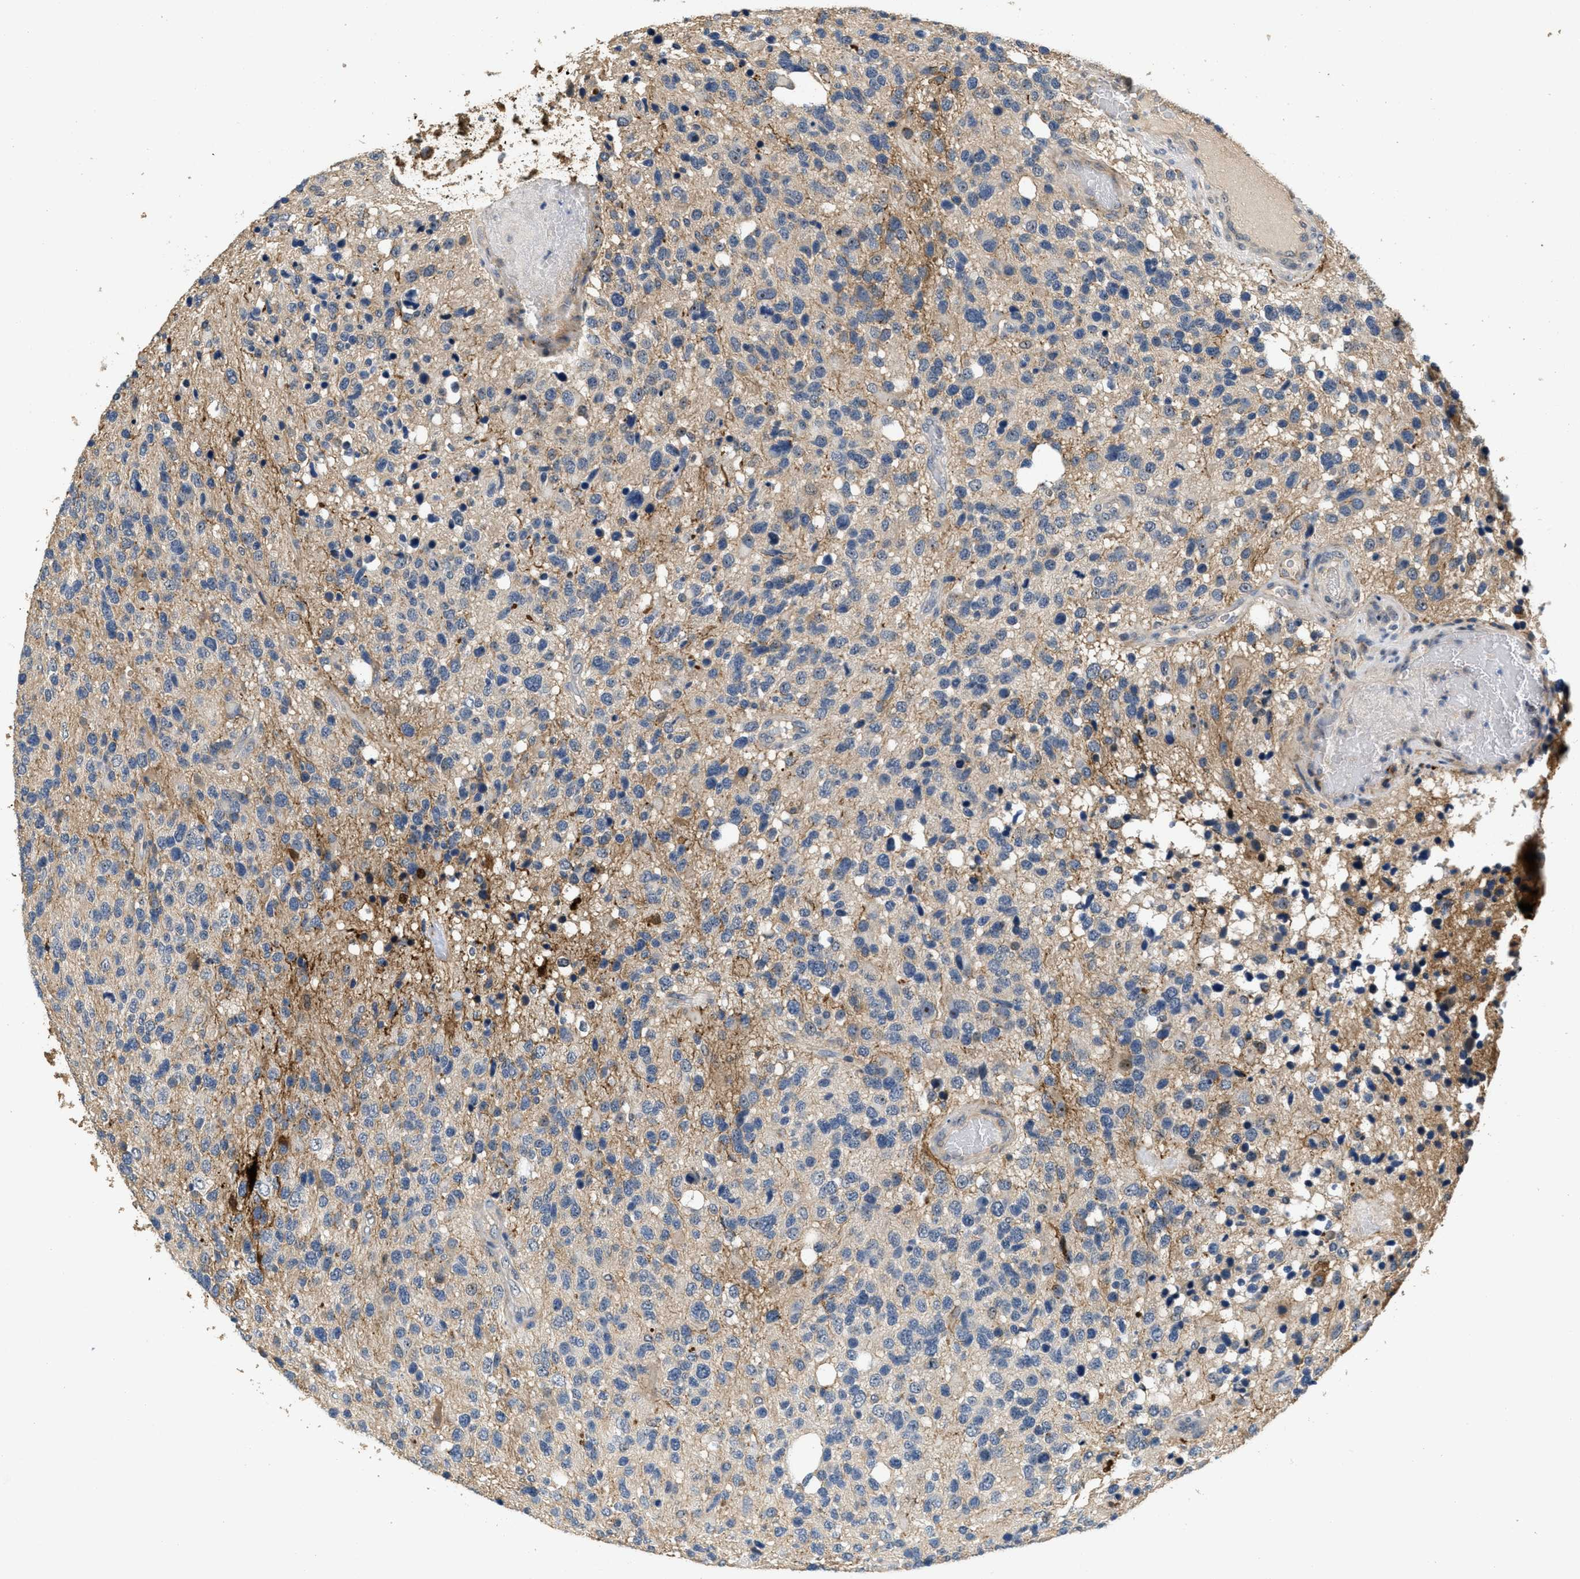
{"staining": {"intensity": "weak", "quantity": "<25%", "location": "cytoplasmic/membranous"}, "tissue": "glioma", "cell_type": "Tumor cells", "image_type": "cancer", "snomed": [{"axis": "morphology", "description": "Glioma, malignant, High grade"}, {"axis": "topography", "description": "Brain"}], "caption": "Tumor cells show no significant positivity in malignant glioma (high-grade).", "gene": "OSMR", "patient": {"sex": "female", "age": 58}}